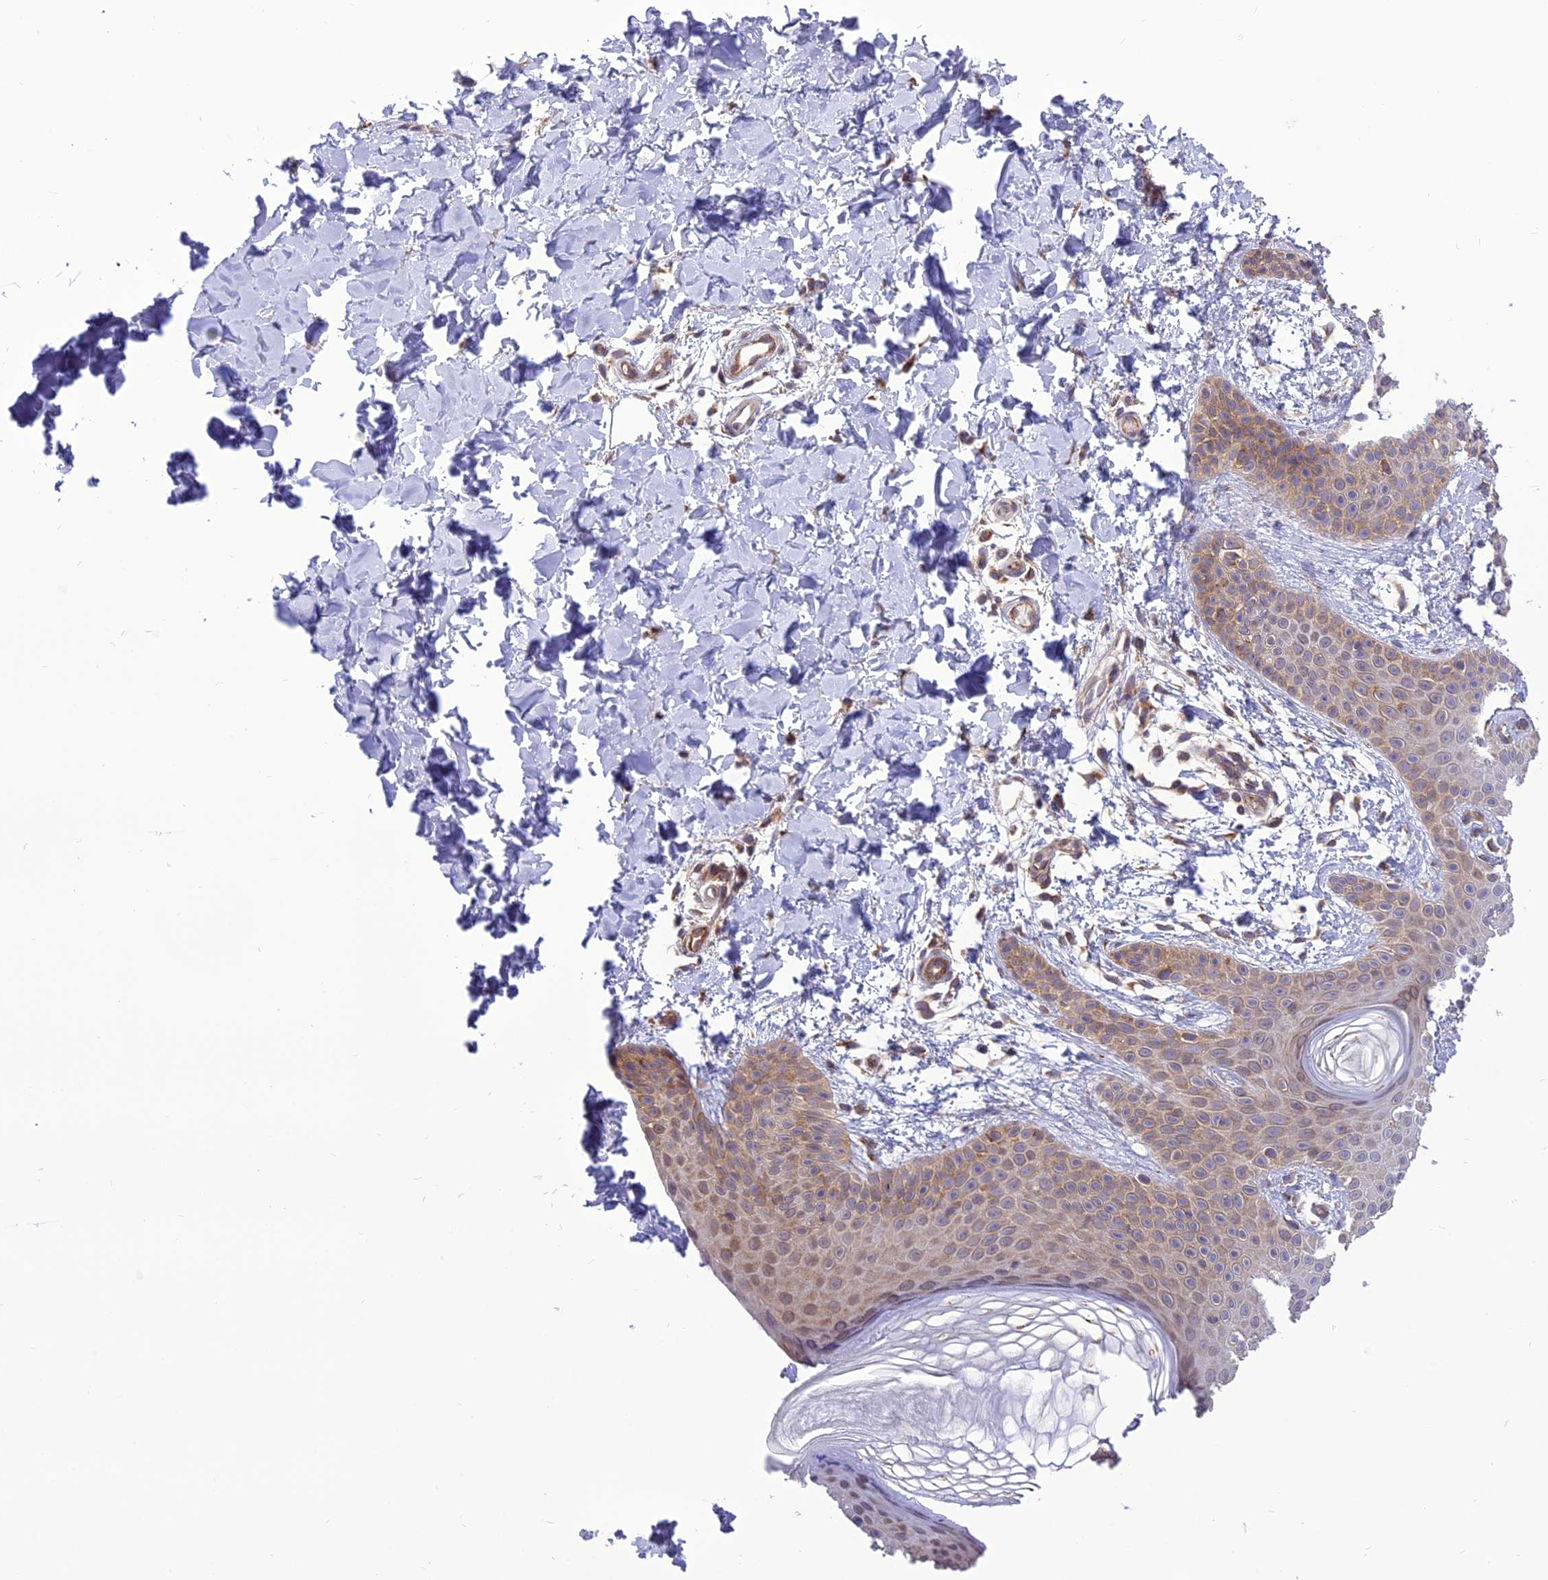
{"staining": {"intensity": "weak", "quantity": ">75%", "location": "cytoplasmic/membranous"}, "tissue": "skin", "cell_type": "Fibroblasts", "image_type": "normal", "snomed": [{"axis": "morphology", "description": "Normal tissue, NOS"}, {"axis": "topography", "description": "Skin"}], "caption": "Brown immunohistochemical staining in normal human skin shows weak cytoplasmic/membranous positivity in about >75% of fibroblasts. Using DAB (brown) and hematoxylin (blue) stains, captured at high magnification using brightfield microscopy.", "gene": "DHCR7", "patient": {"sex": "male", "age": 36}}